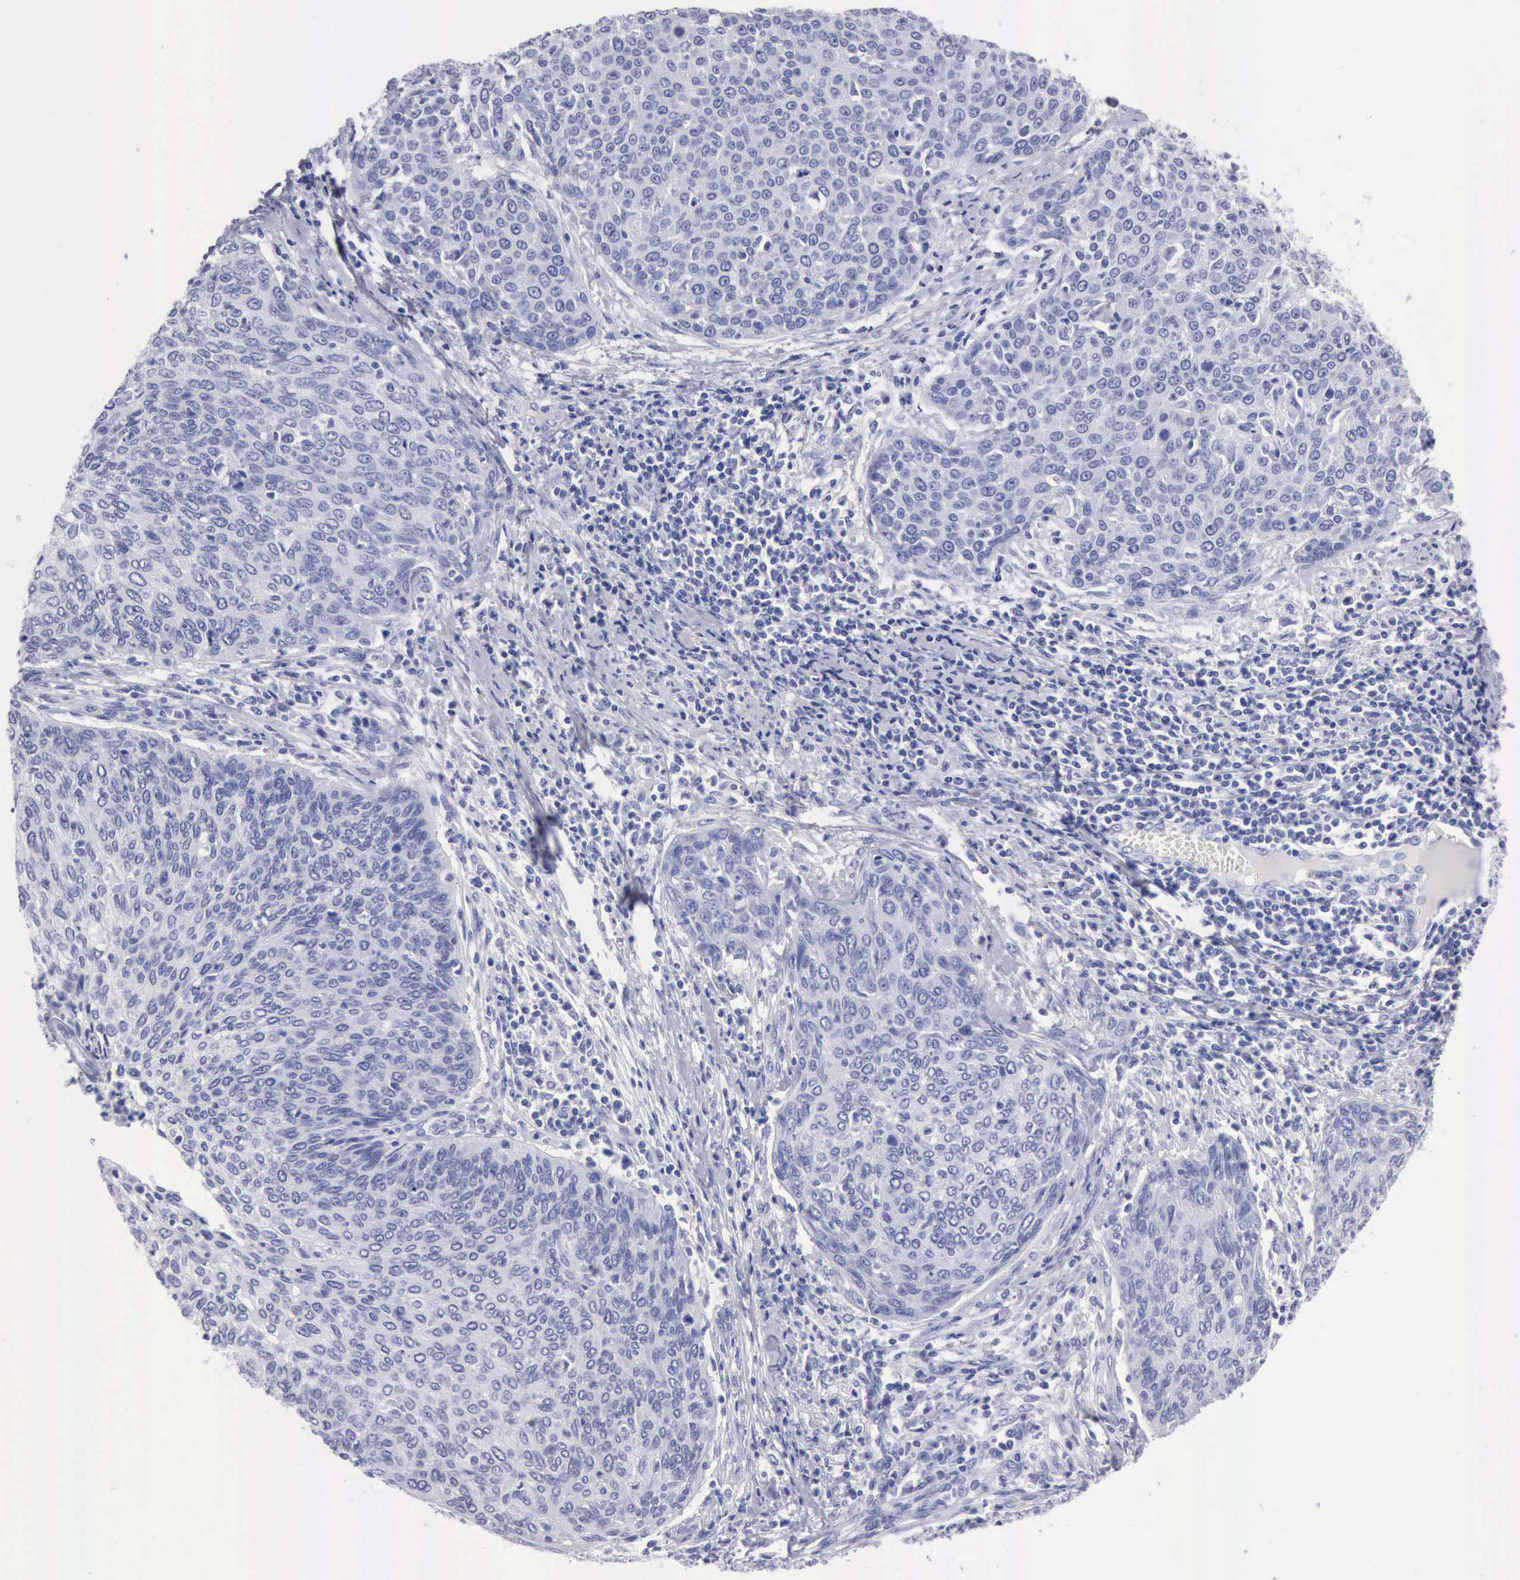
{"staining": {"intensity": "negative", "quantity": "none", "location": "none"}, "tissue": "cervical cancer", "cell_type": "Tumor cells", "image_type": "cancer", "snomed": [{"axis": "morphology", "description": "Squamous cell carcinoma, NOS"}, {"axis": "topography", "description": "Cervix"}], "caption": "The image demonstrates no staining of tumor cells in squamous cell carcinoma (cervical).", "gene": "CYP19A1", "patient": {"sex": "female", "age": 38}}